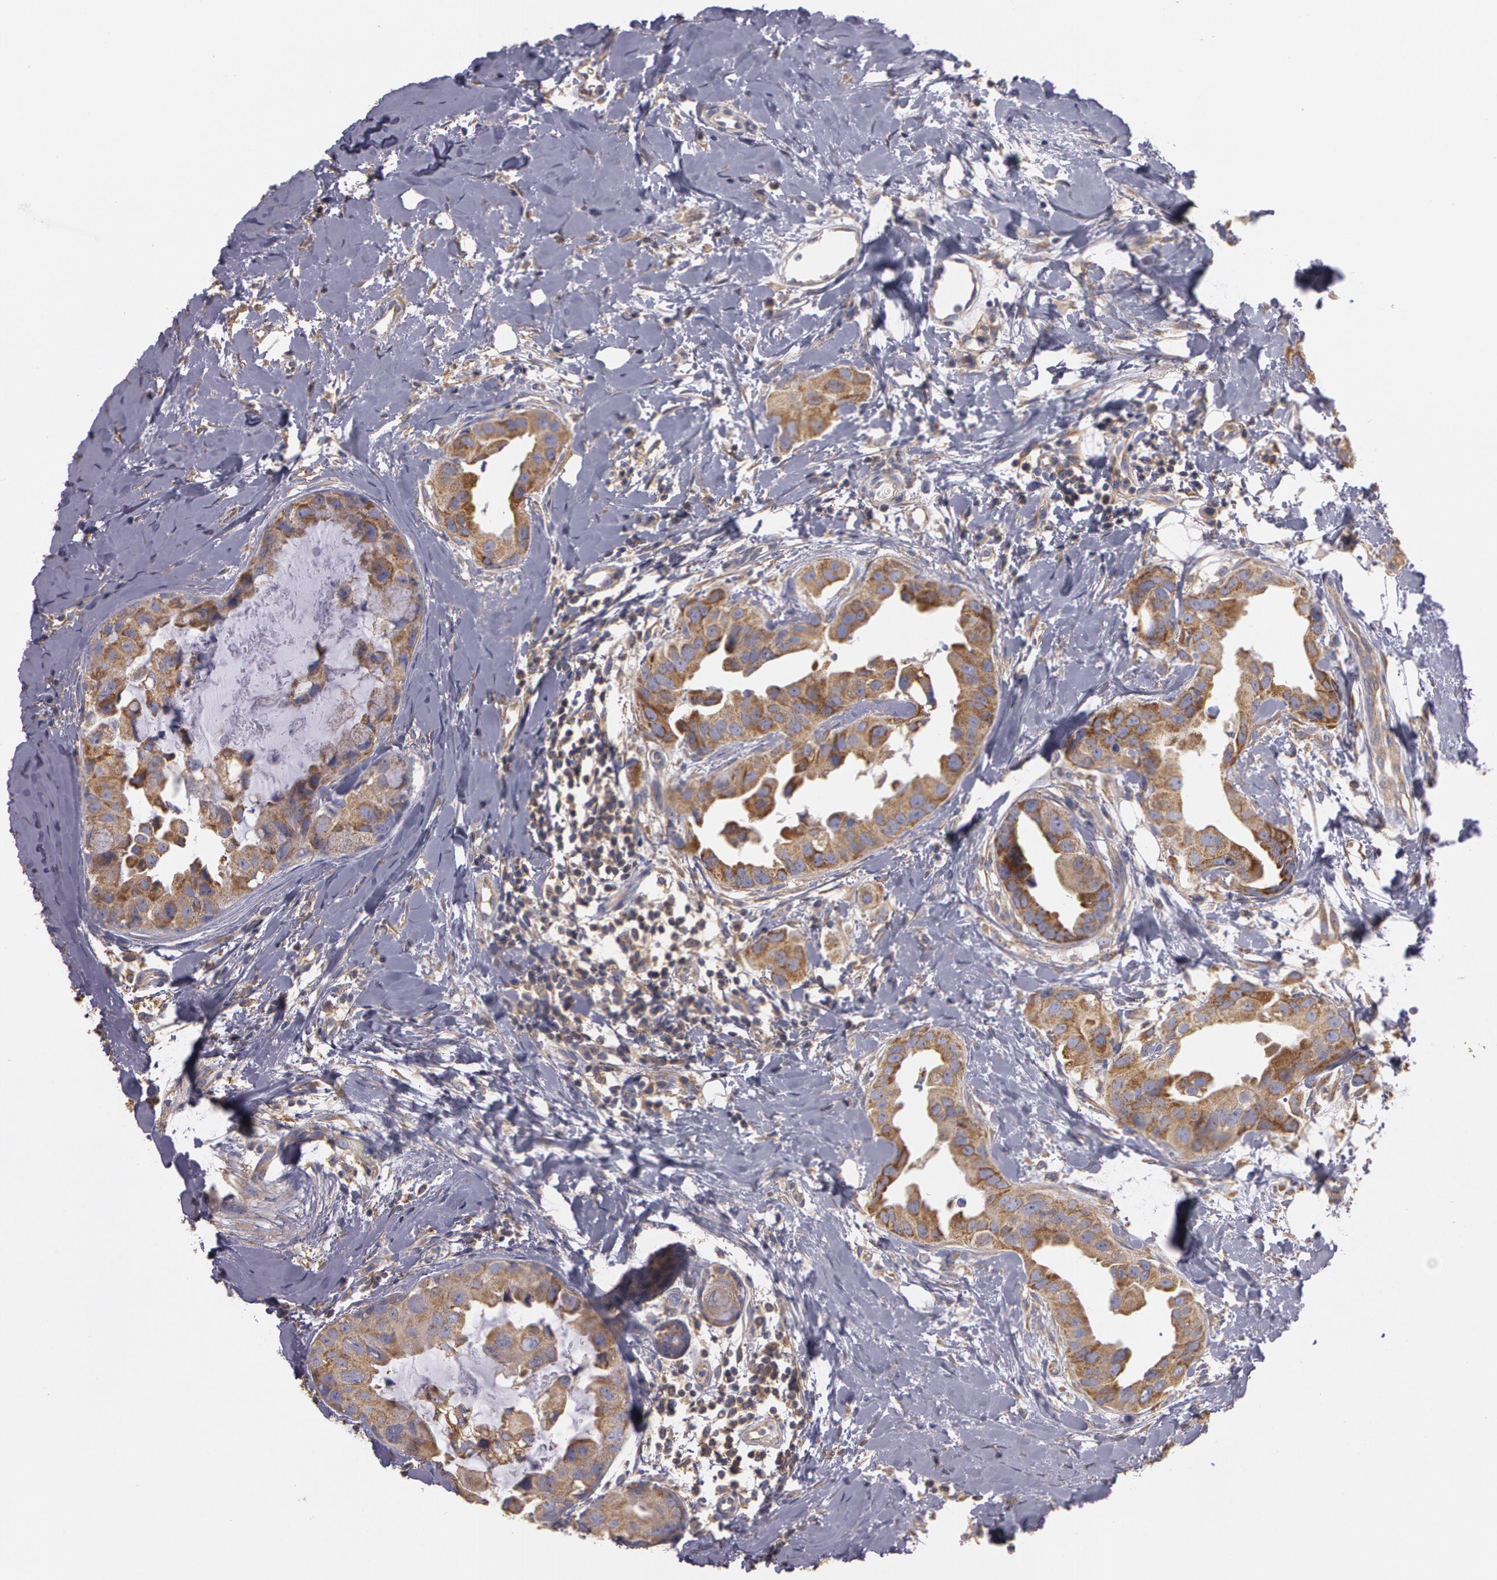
{"staining": {"intensity": "moderate", "quantity": "25%-75%", "location": "cytoplasmic/membranous"}, "tissue": "breast cancer", "cell_type": "Tumor cells", "image_type": "cancer", "snomed": [{"axis": "morphology", "description": "Duct carcinoma"}, {"axis": "topography", "description": "Breast"}], "caption": "IHC image of breast cancer stained for a protein (brown), which exhibits medium levels of moderate cytoplasmic/membranous expression in approximately 25%-75% of tumor cells.", "gene": "NEK9", "patient": {"sex": "female", "age": 40}}